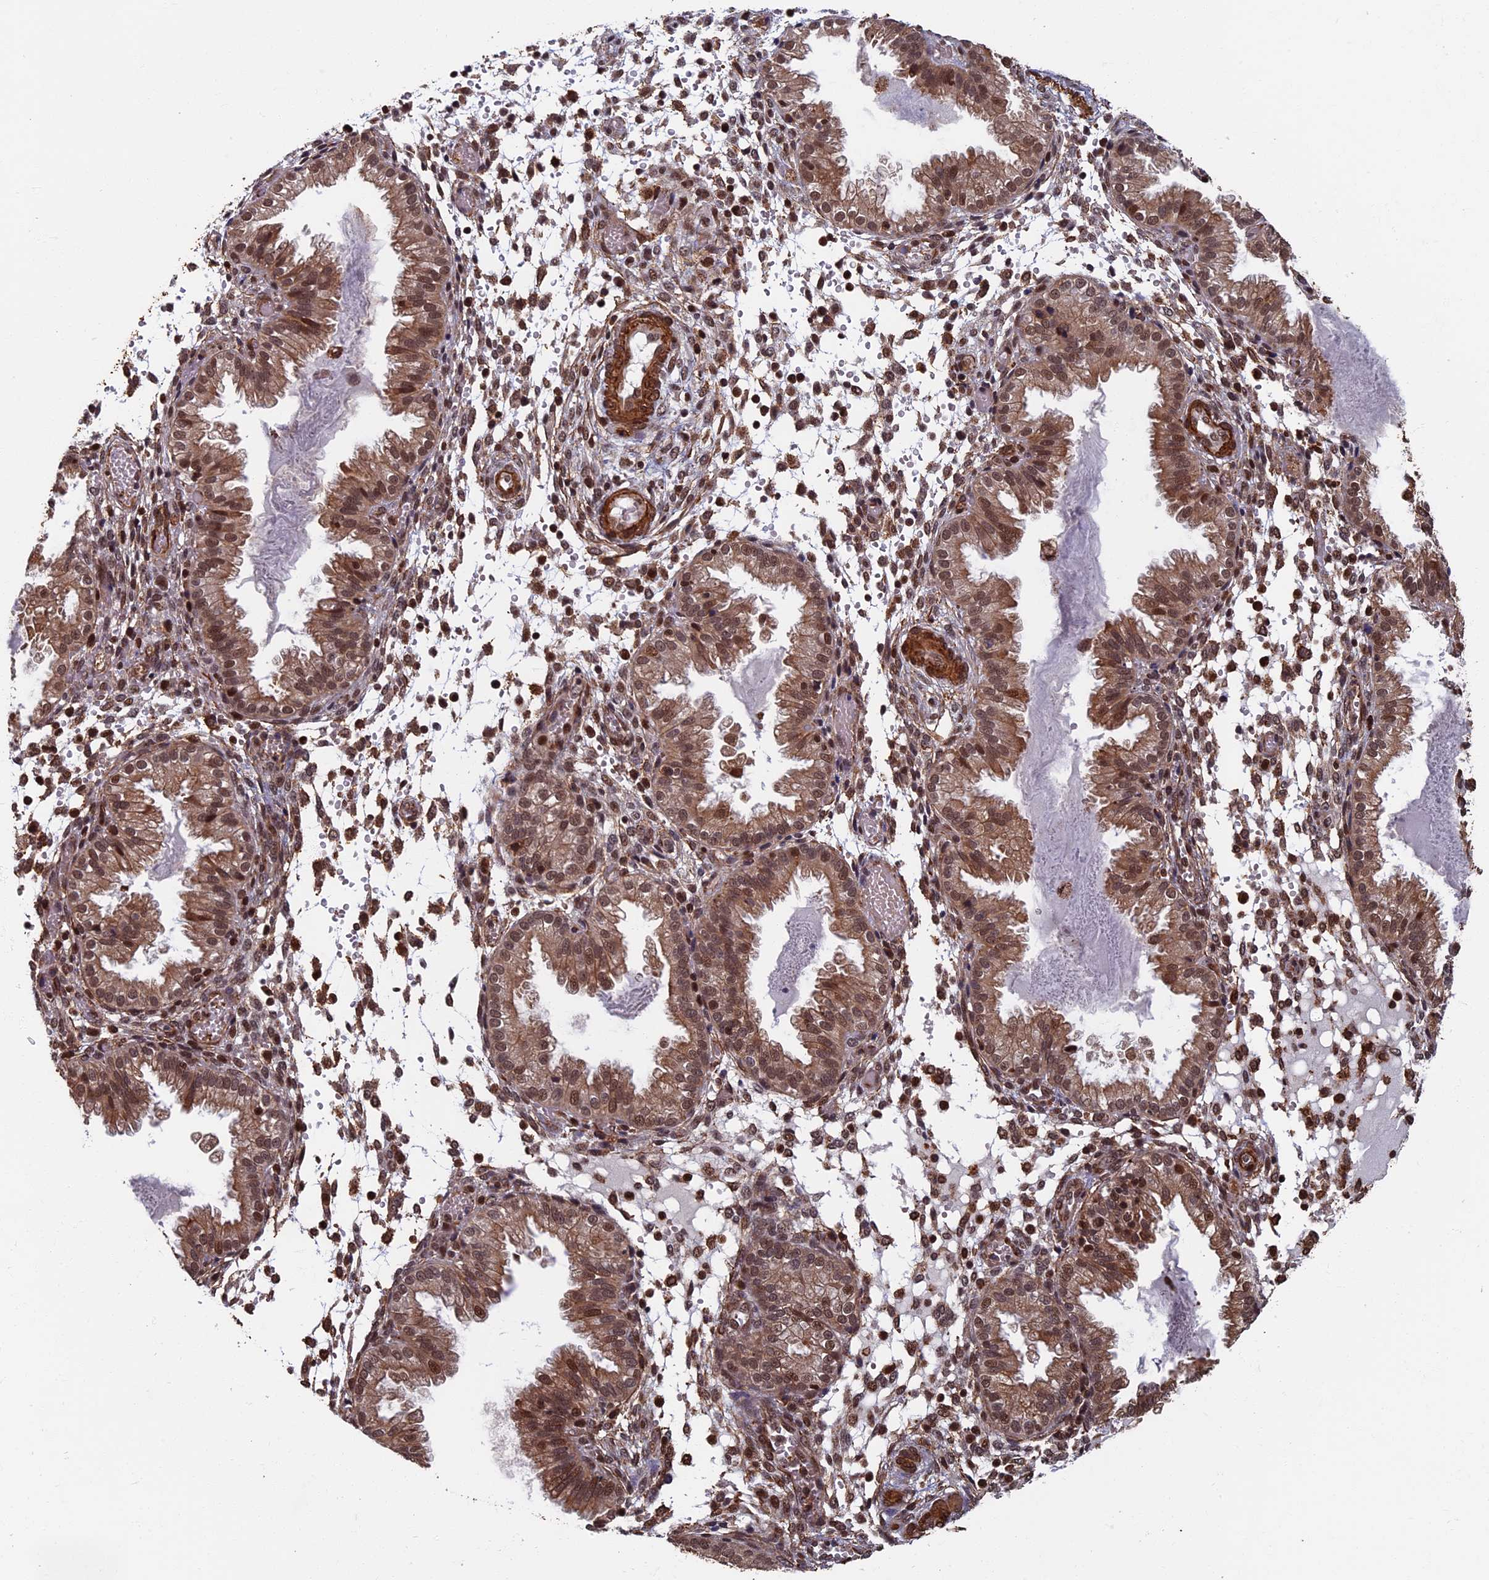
{"staining": {"intensity": "moderate", "quantity": "<25%", "location": "cytoplasmic/membranous,nuclear"}, "tissue": "endometrium", "cell_type": "Cells in endometrial stroma", "image_type": "normal", "snomed": [{"axis": "morphology", "description": "Normal tissue, NOS"}, {"axis": "topography", "description": "Endometrium"}], "caption": "A high-resolution image shows IHC staining of benign endometrium, which exhibits moderate cytoplasmic/membranous,nuclear positivity in about <25% of cells in endometrial stroma. (brown staining indicates protein expression, while blue staining denotes nuclei).", "gene": "CTDP1", "patient": {"sex": "female", "age": 33}}